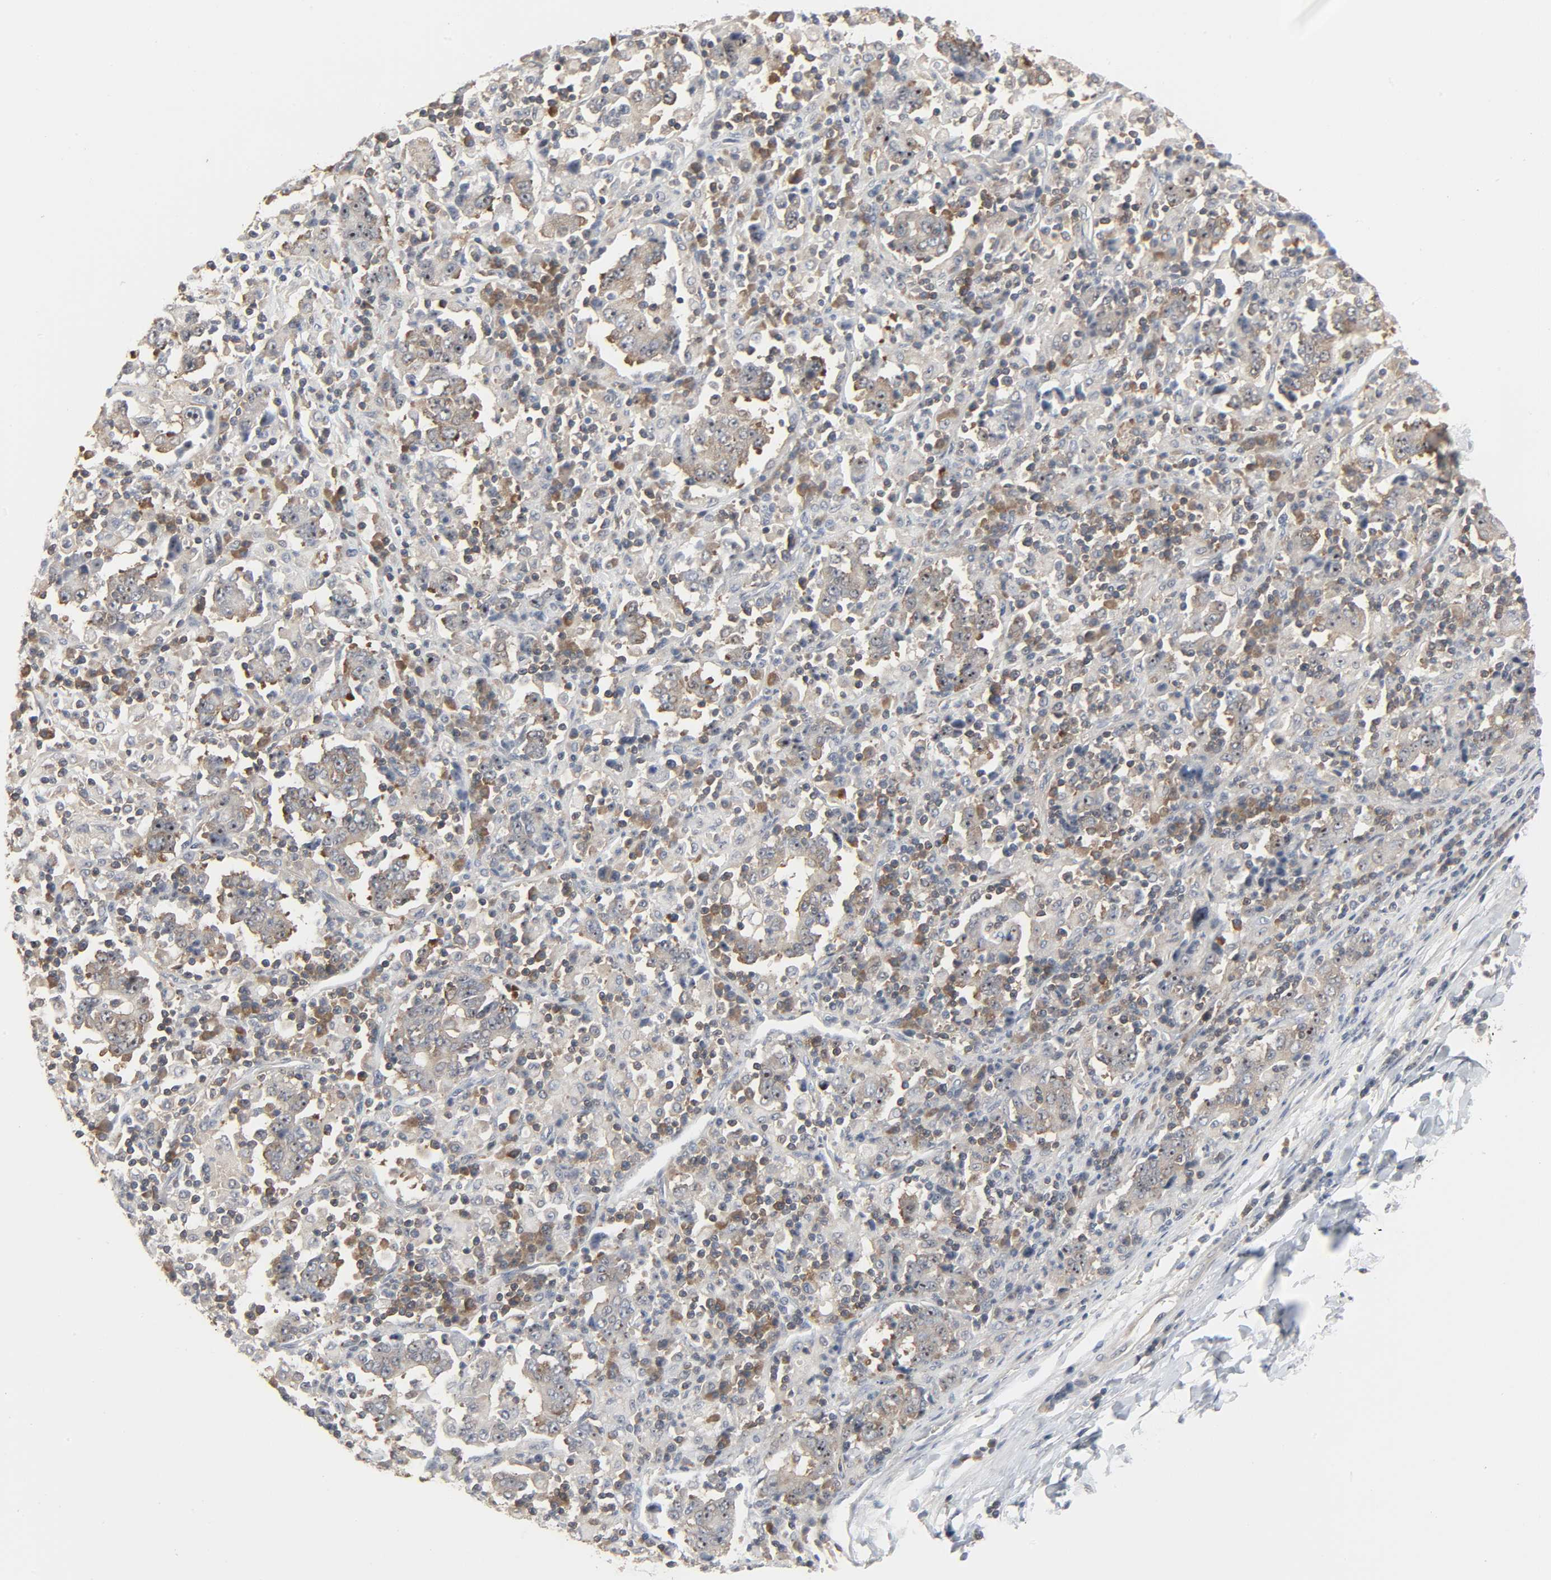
{"staining": {"intensity": "moderate", "quantity": ">75%", "location": "cytoplasmic/membranous,nuclear"}, "tissue": "stomach cancer", "cell_type": "Tumor cells", "image_type": "cancer", "snomed": [{"axis": "morphology", "description": "Normal tissue, NOS"}, {"axis": "morphology", "description": "Adenocarcinoma, NOS"}, {"axis": "topography", "description": "Stomach, upper"}, {"axis": "topography", "description": "Stomach"}], "caption": "Immunohistochemistry (IHC) micrograph of human adenocarcinoma (stomach) stained for a protein (brown), which shows medium levels of moderate cytoplasmic/membranous and nuclear staining in about >75% of tumor cells.", "gene": "PLEKHA2", "patient": {"sex": "male", "age": 59}}